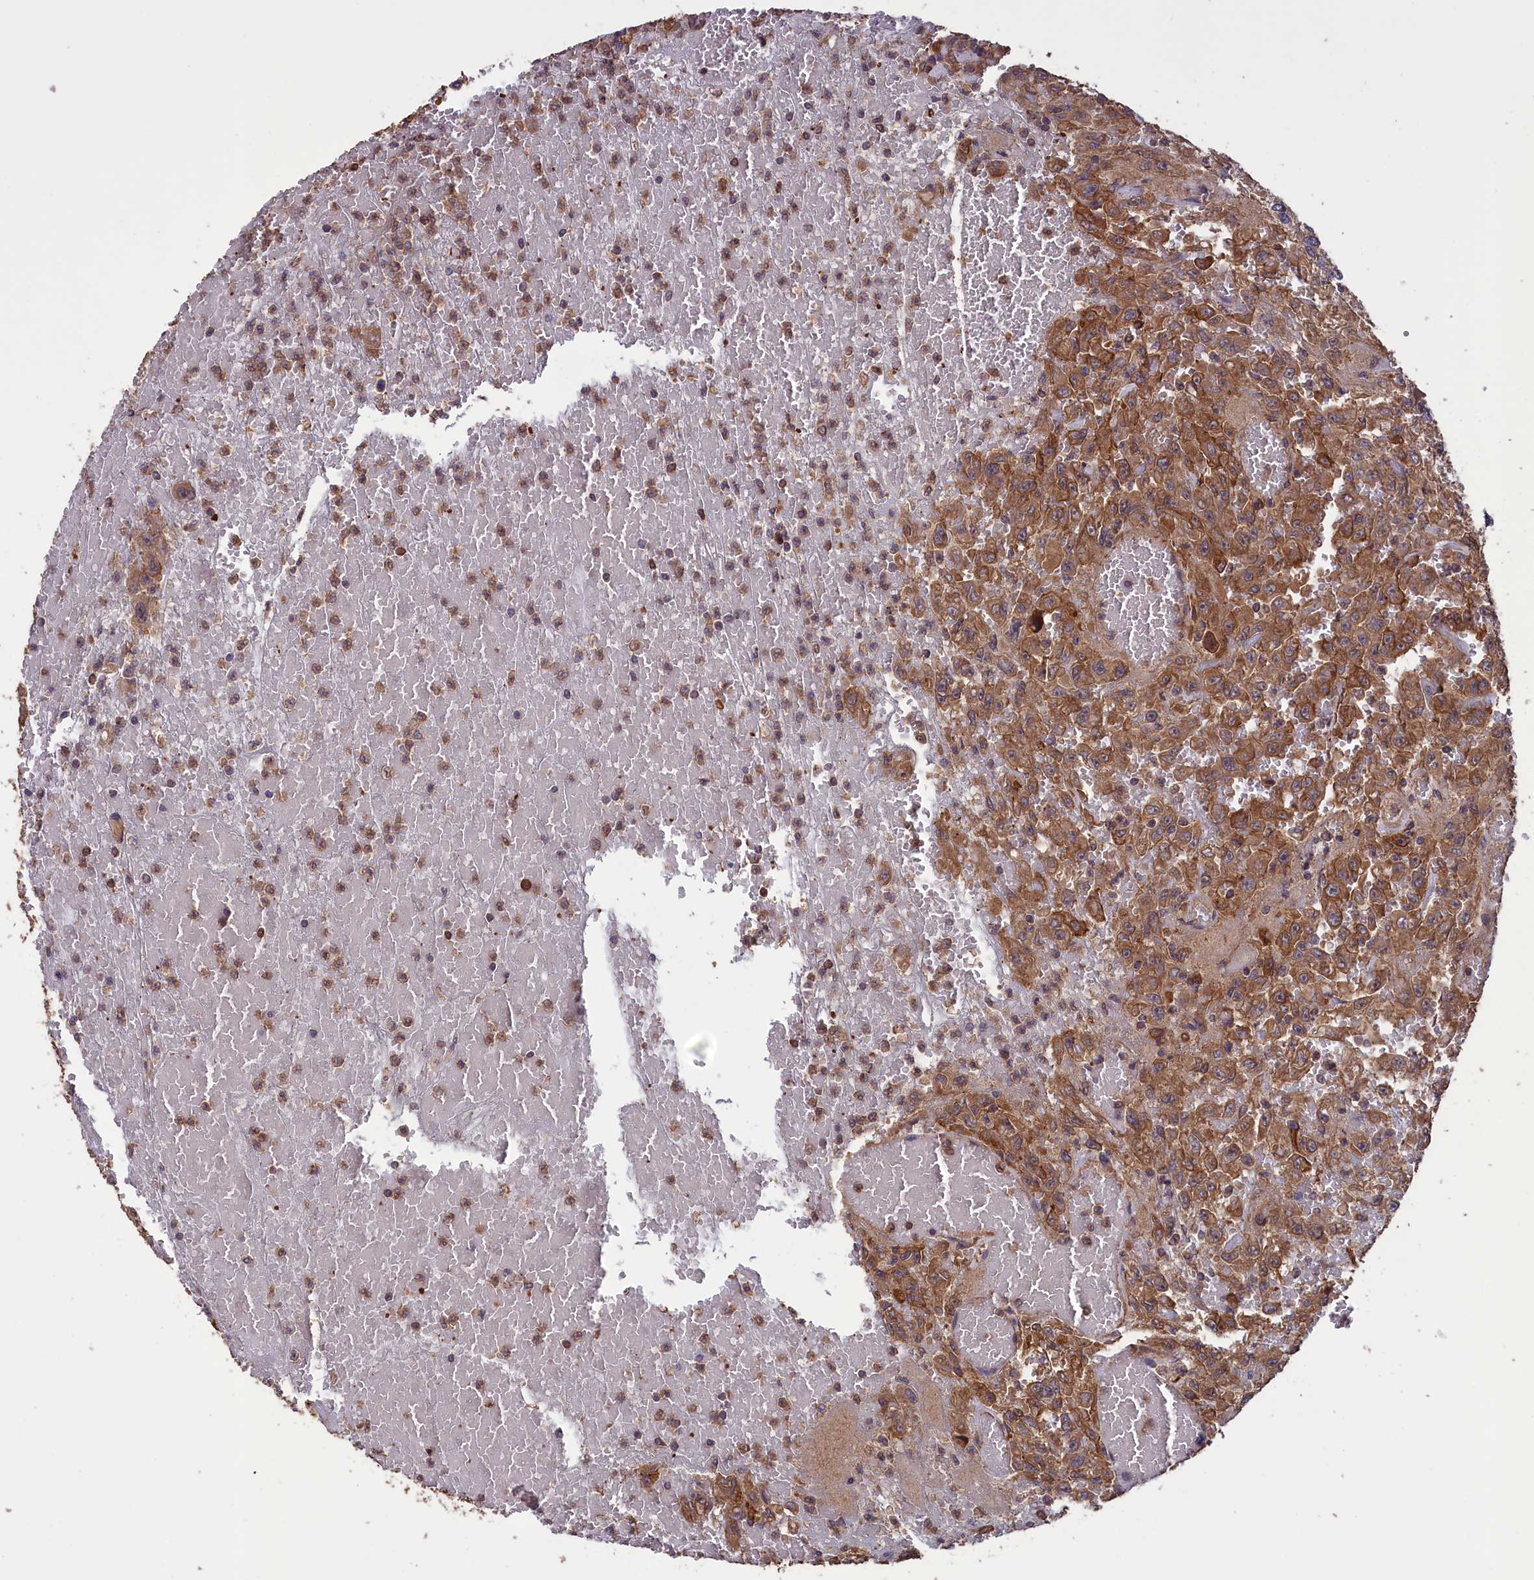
{"staining": {"intensity": "moderate", "quantity": ">75%", "location": "cytoplasmic/membranous"}, "tissue": "urothelial cancer", "cell_type": "Tumor cells", "image_type": "cancer", "snomed": [{"axis": "morphology", "description": "Urothelial carcinoma, High grade"}, {"axis": "topography", "description": "Urinary bladder"}], "caption": "Urothelial cancer stained for a protein demonstrates moderate cytoplasmic/membranous positivity in tumor cells. The protein is shown in brown color, while the nuclei are stained blue.", "gene": "DAPK3", "patient": {"sex": "male", "age": 46}}